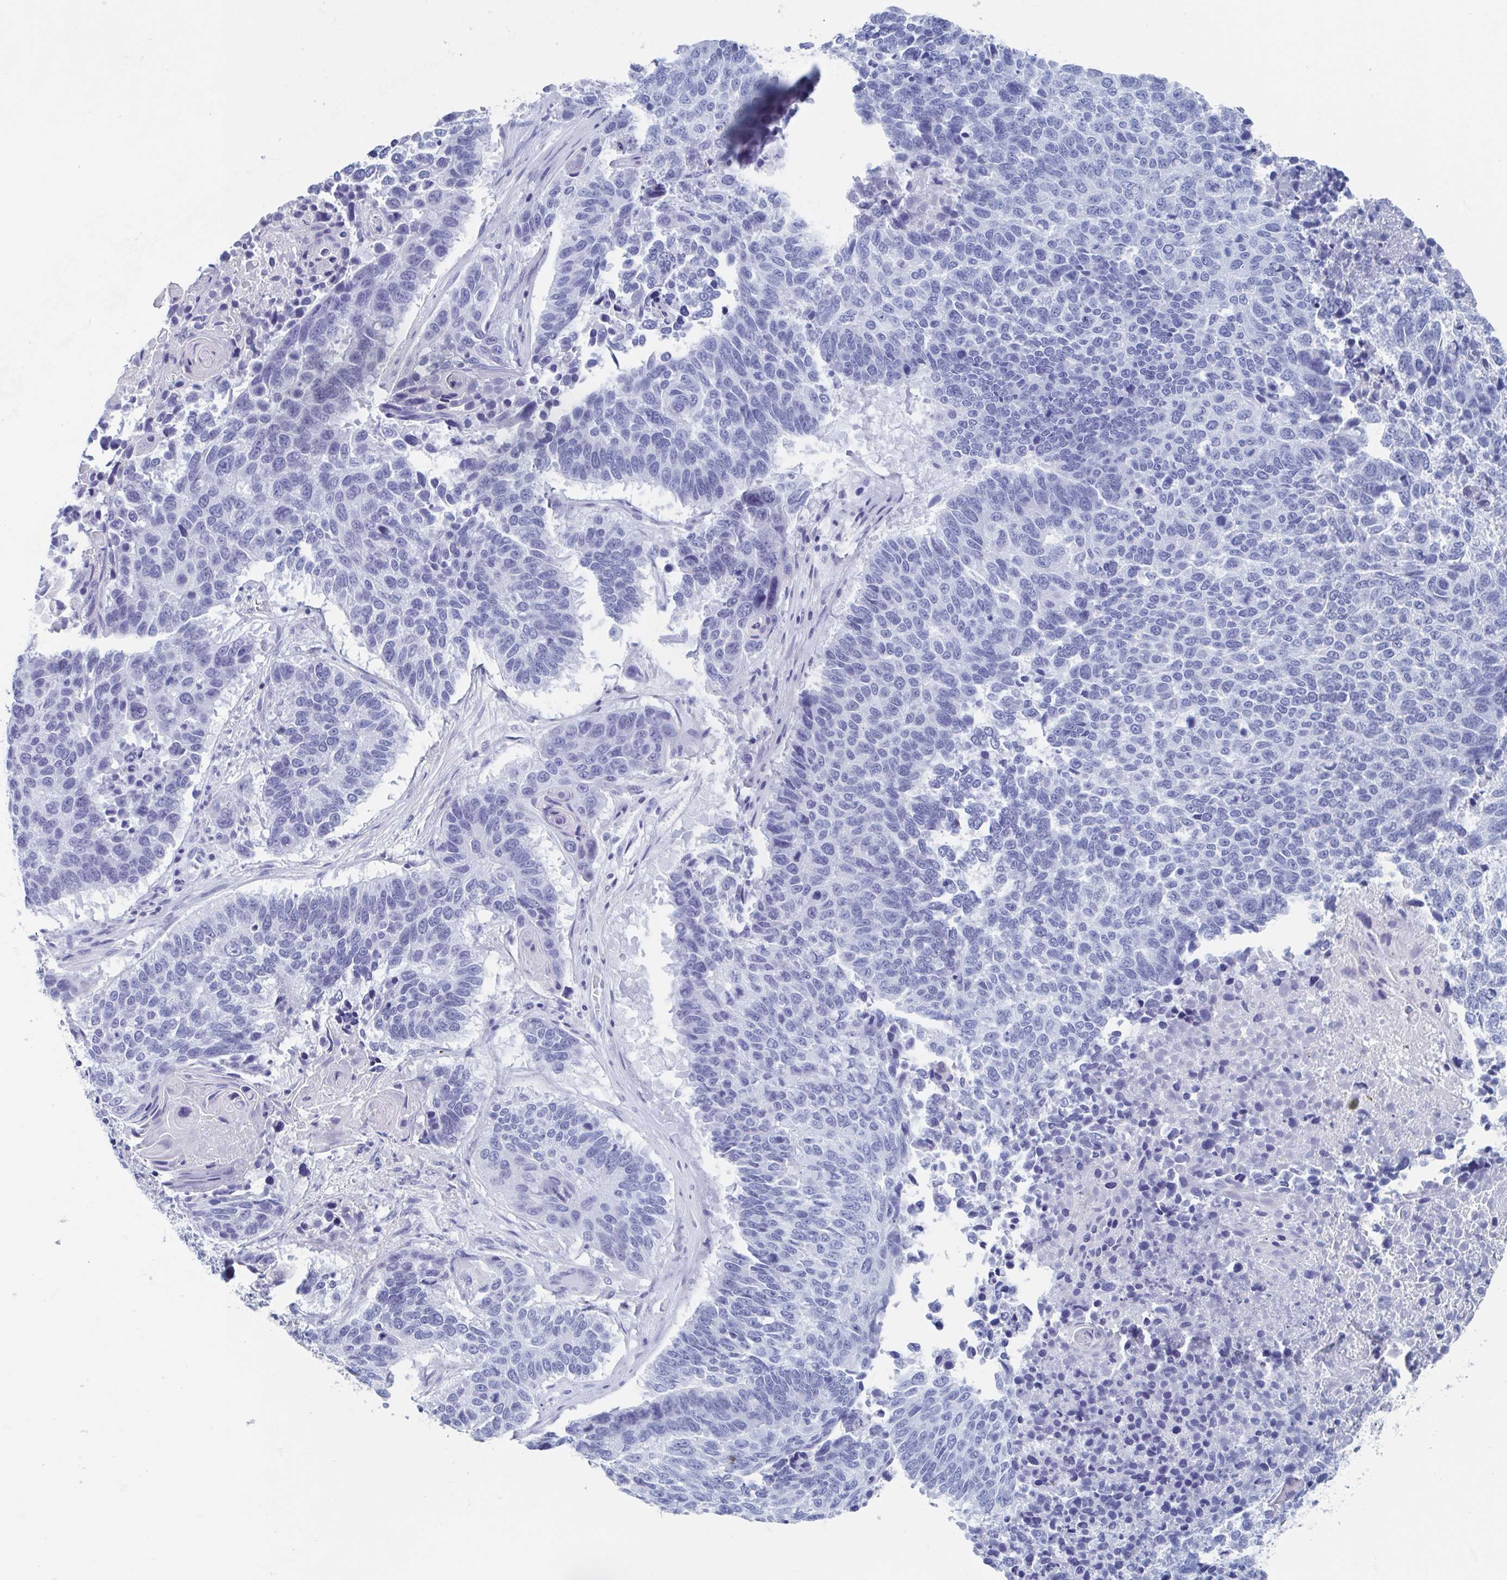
{"staining": {"intensity": "negative", "quantity": "none", "location": "none"}, "tissue": "lung cancer", "cell_type": "Tumor cells", "image_type": "cancer", "snomed": [{"axis": "morphology", "description": "Squamous cell carcinoma, NOS"}, {"axis": "topography", "description": "Lung"}], "caption": "This is a photomicrograph of immunohistochemistry staining of lung cancer, which shows no positivity in tumor cells. The staining is performed using DAB brown chromogen with nuclei counter-stained in using hematoxylin.", "gene": "C10orf53", "patient": {"sex": "male", "age": 73}}